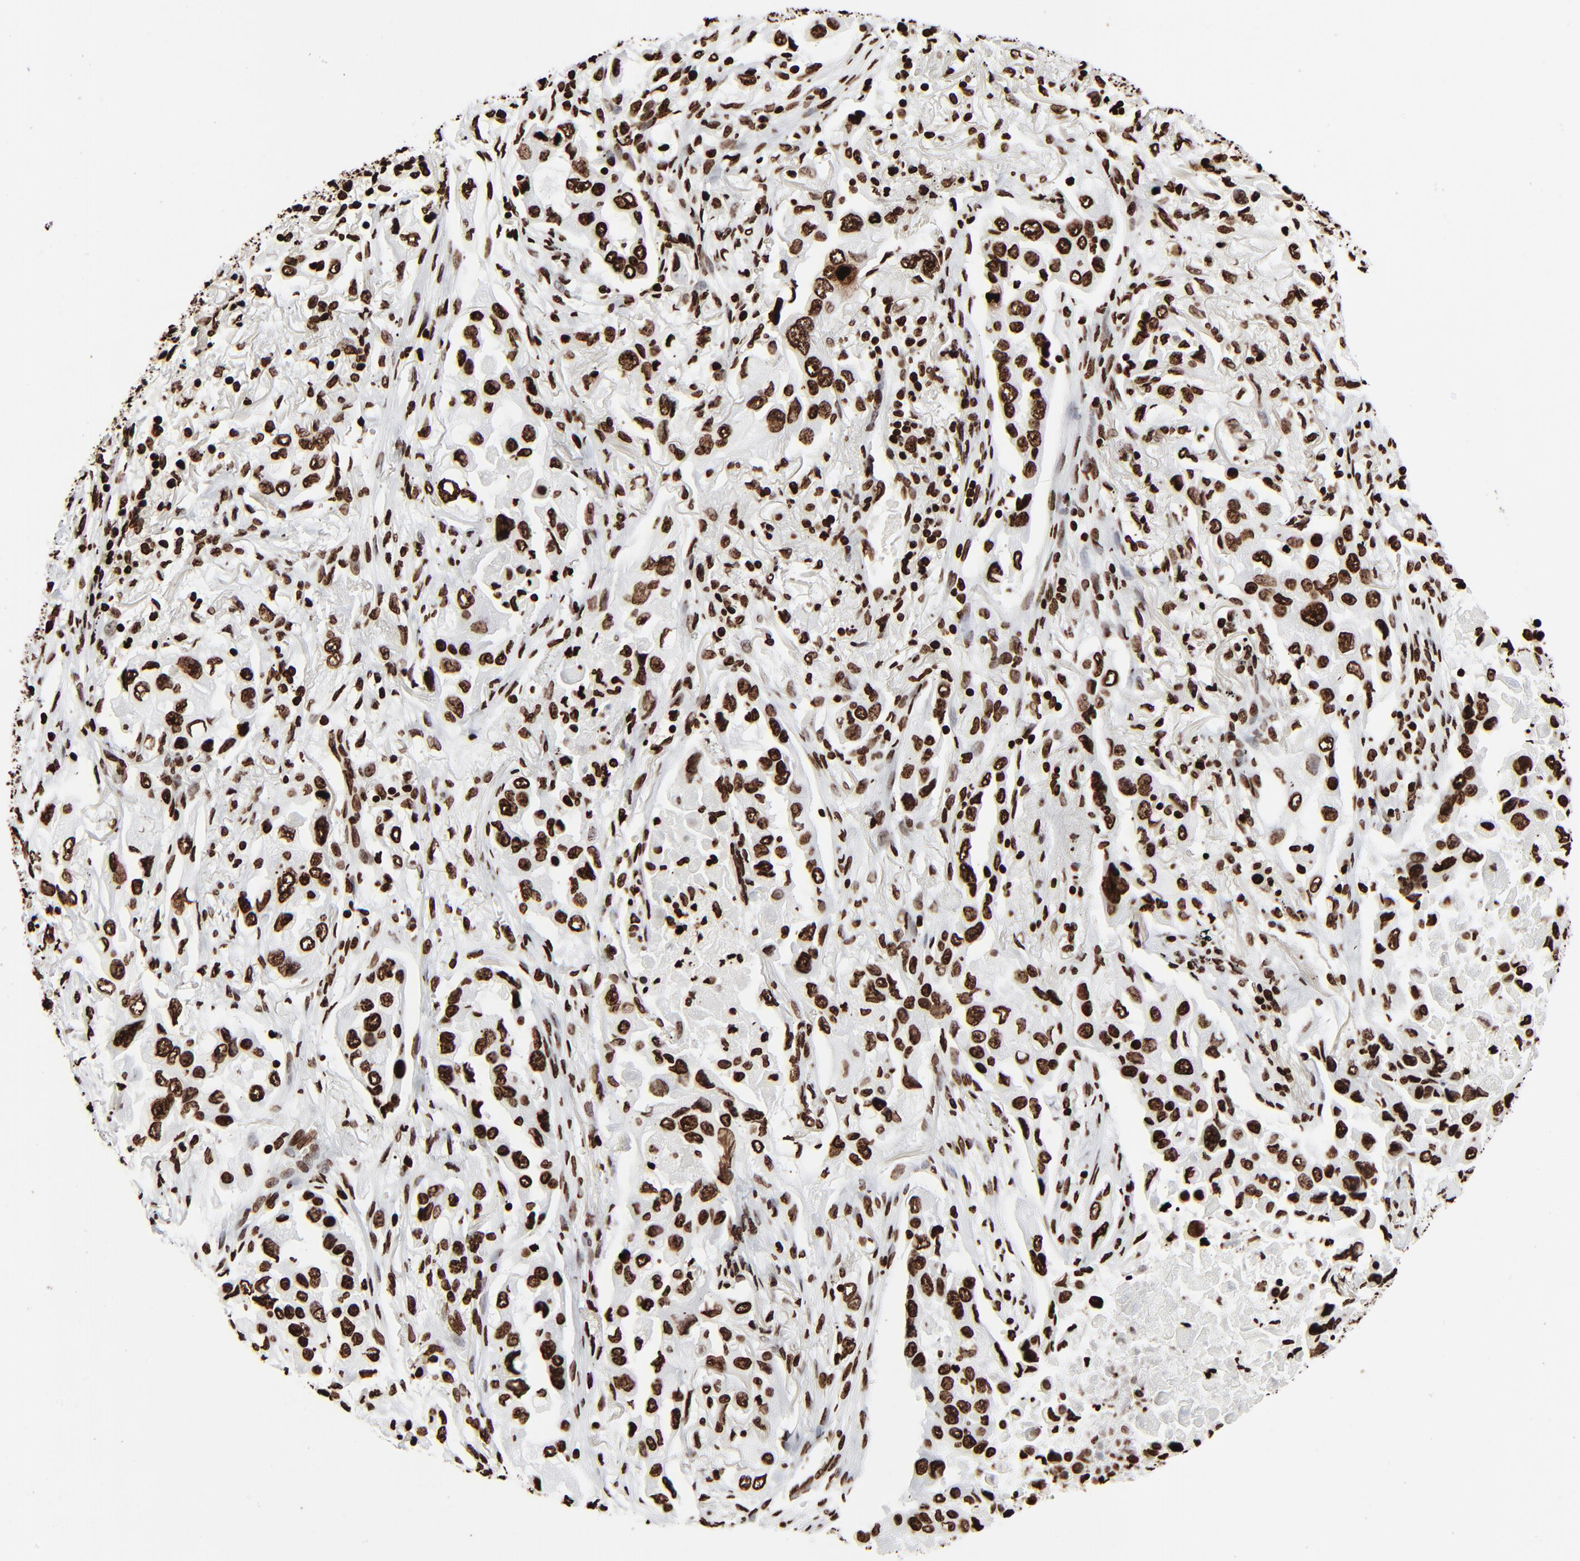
{"staining": {"intensity": "strong", "quantity": ">75%", "location": "nuclear"}, "tissue": "lung cancer", "cell_type": "Tumor cells", "image_type": "cancer", "snomed": [{"axis": "morphology", "description": "Adenocarcinoma, NOS"}, {"axis": "topography", "description": "Lung"}], "caption": "Immunohistochemistry (IHC) of lung adenocarcinoma shows high levels of strong nuclear staining in about >75% of tumor cells. The staining was performed using DAB (3,3'-diaminobenzidine), with brown indicating positive protein expression. Nuclei are stained blue with hematoxylin.", "gene": "H3-4", "patient": {"sex": "female", "age": 65}}